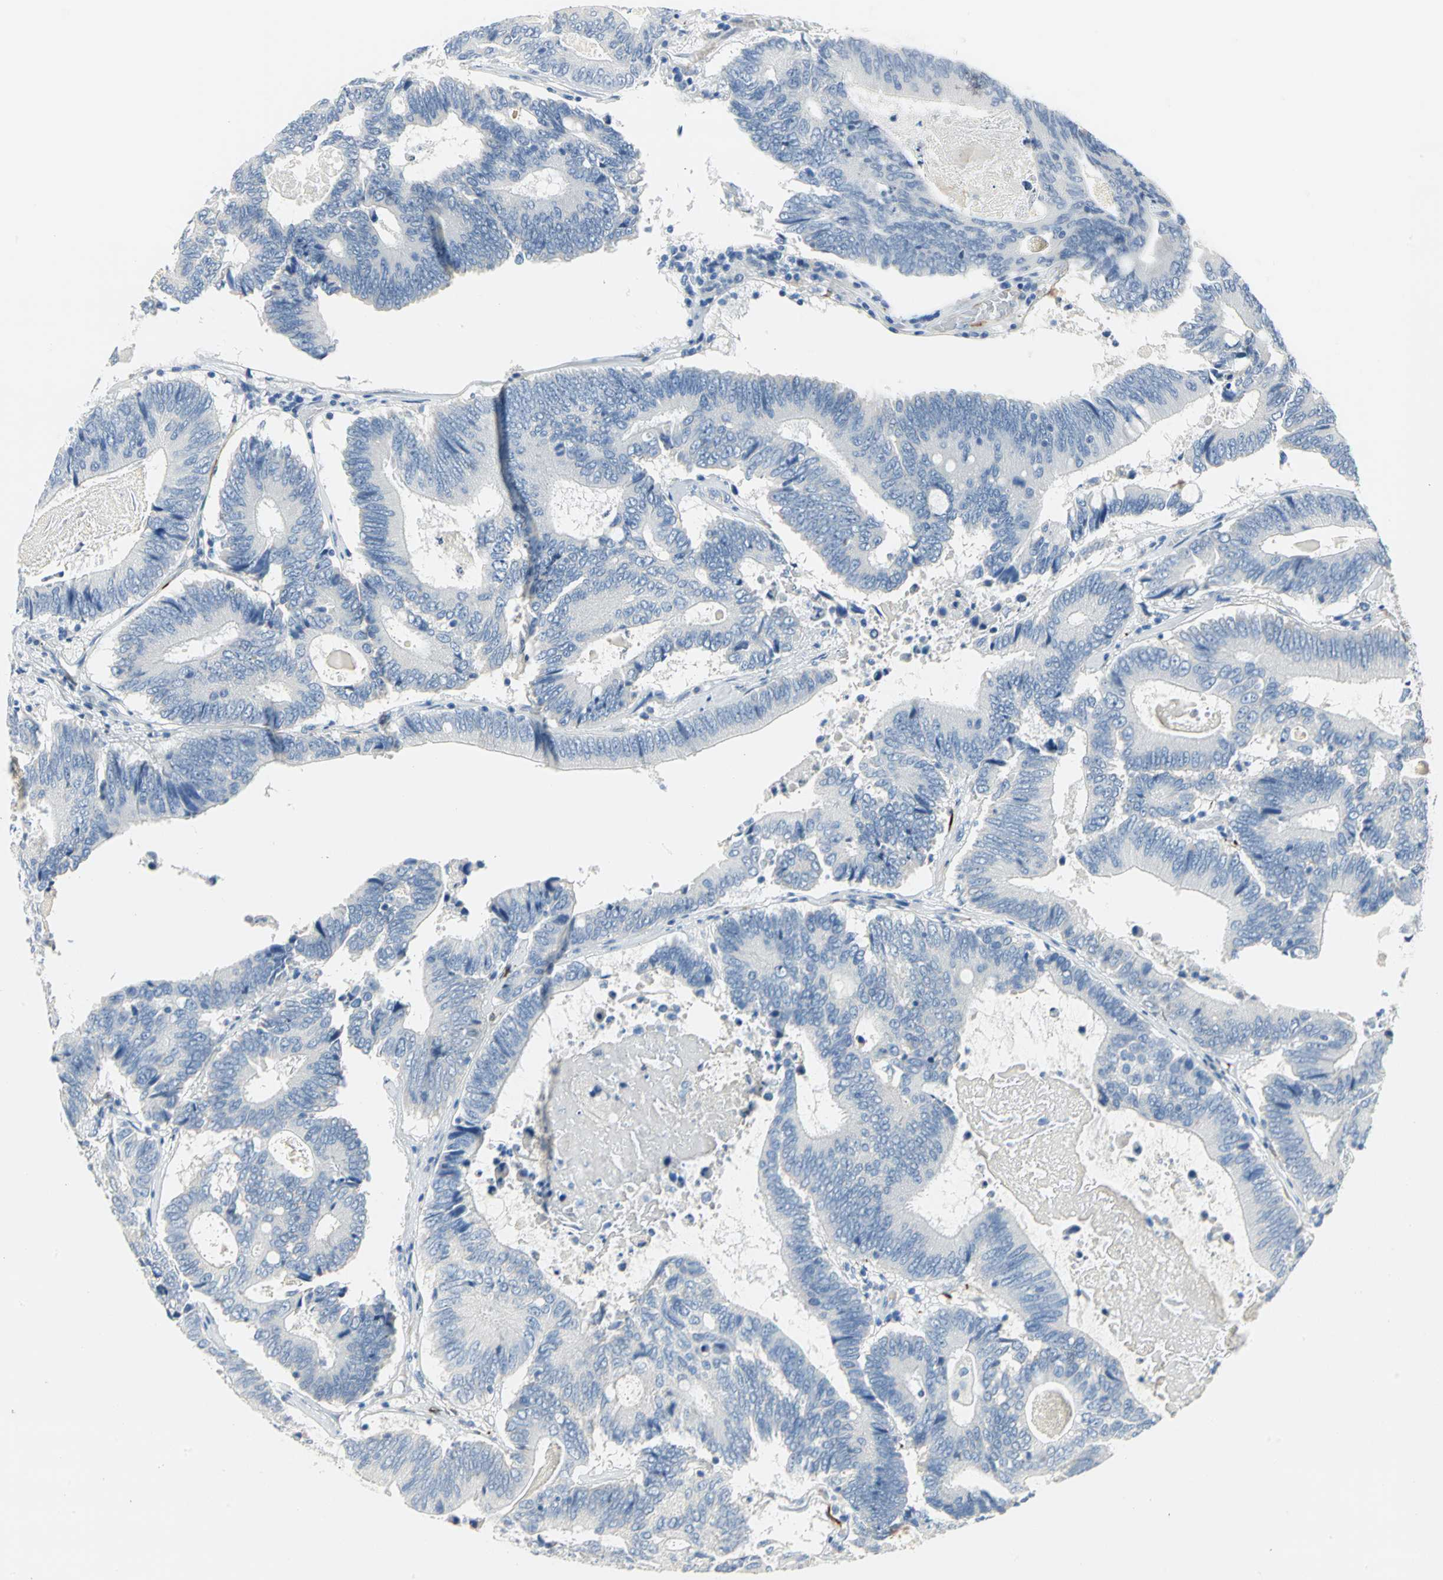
{"staining": {"intensity": "negative", "quantity": "none", "location": "none"}, "tissue": "colorectal cancer", "cell_type": "Tumor cells", "image_type": "cancer", "snomed": [{"axis": "morphology", "description": "Adenocarcinoma, NOS"}, {"axis": "topography", "description": "Colon"}], "caption": "Adenocarcinoma (colorectal) stained for a protein using immunohistochemistry shows no expression tumor cells.", "gene": "ALOX15", "patient": {"sex": "female", "age": 78}}